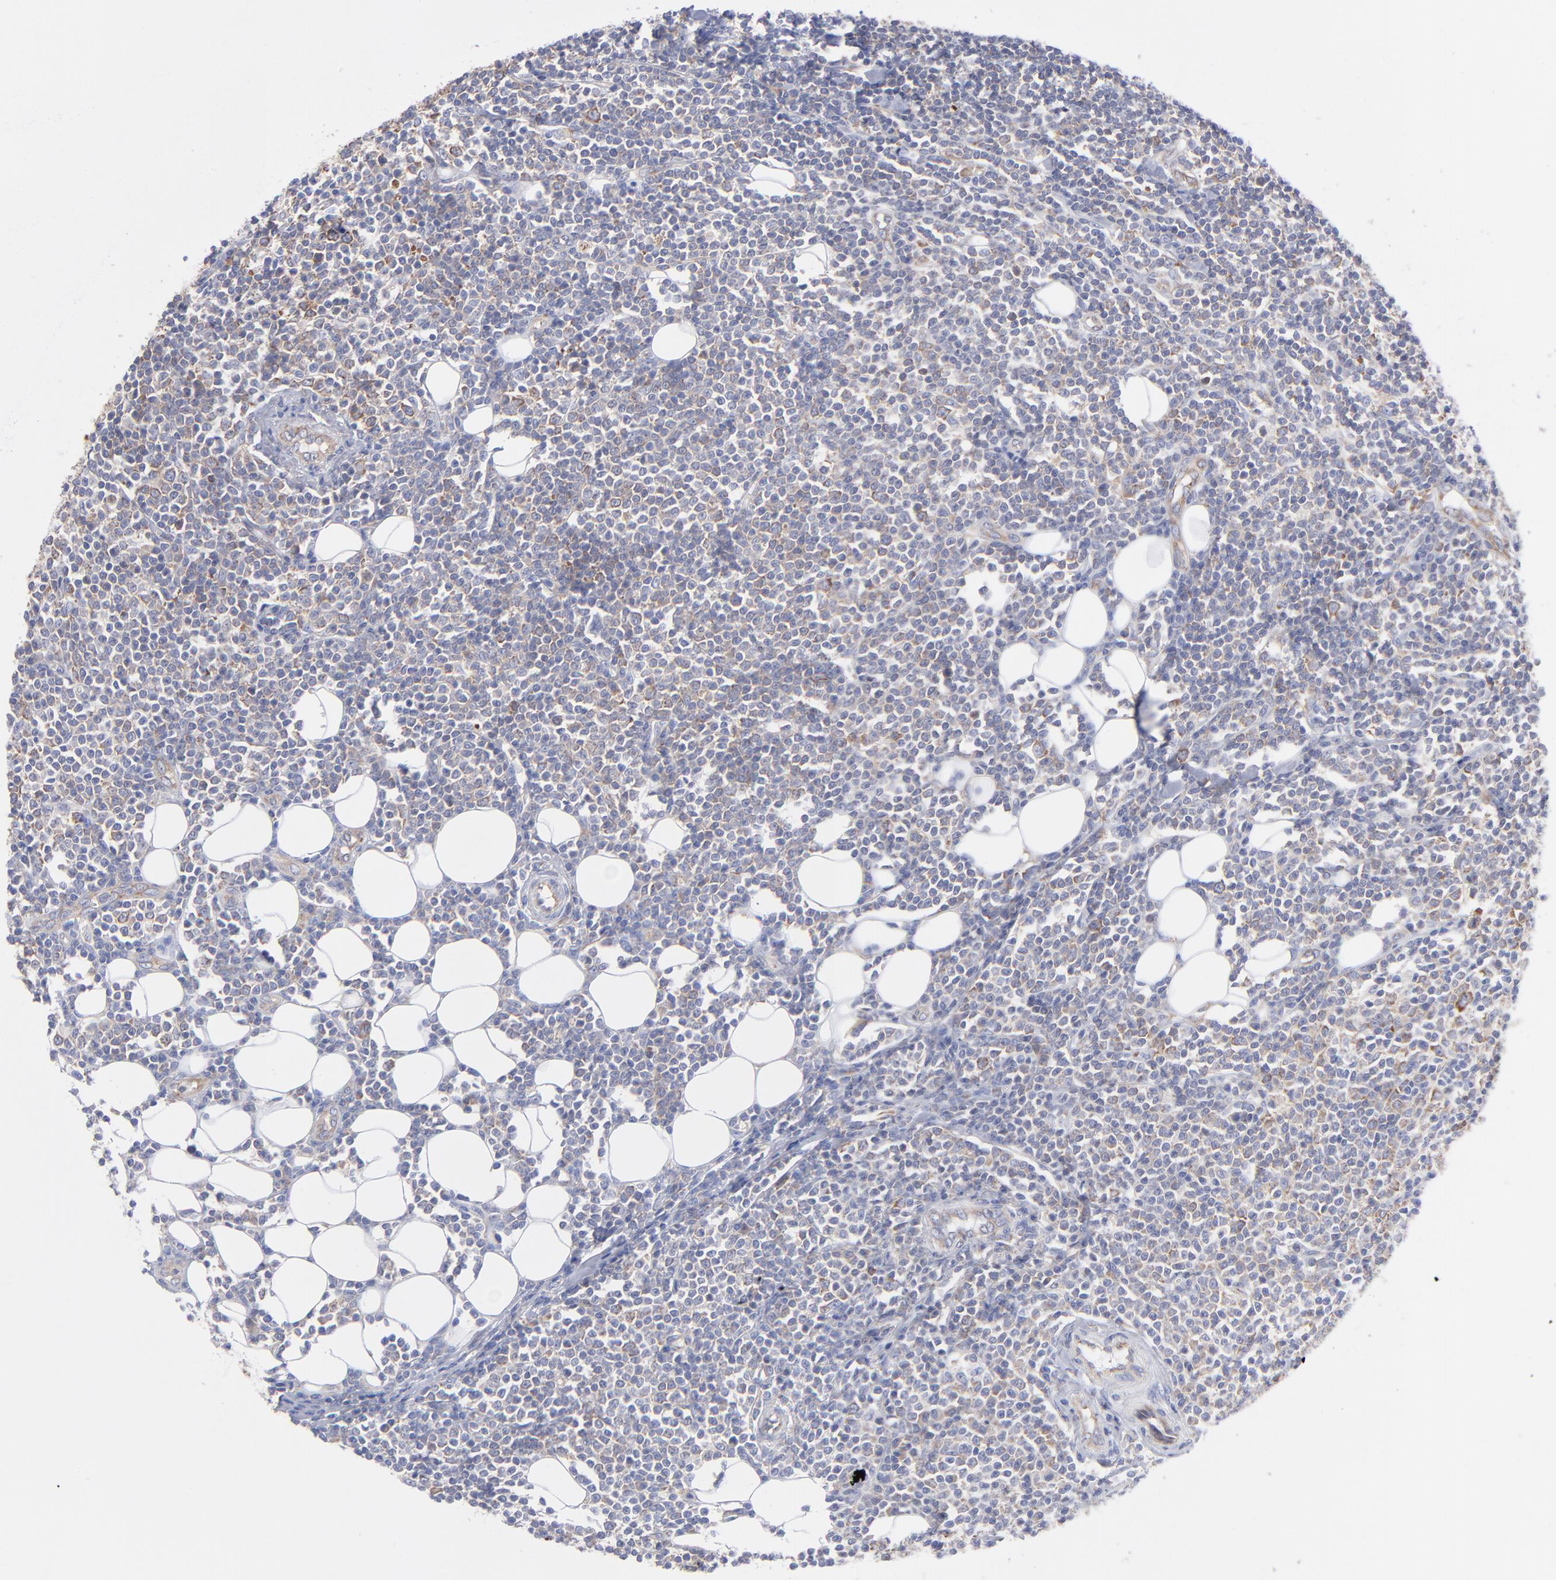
{"staining": {"intensity": "weak", "quantity": "25%-75%", "location": "cytoplasmic/membranous"}, "tissue": "lymphoma", "cell_type": "Tumor cells", "image_type": "cancer", "snomed": [{"axis": "morphology", "description": "Malignant lymphoma, non-Hodgkin's type, Low grade"}, {"axis": "topography", "description": "Soft tissue"}], "caption": "Tumor cells display low levels of weak cytoplasmic/membranous staining in about 25%-75% of cells in human lymphoma.", "gene": "EIF2AK2", "patient": {"sex": "male", "age": 92}}